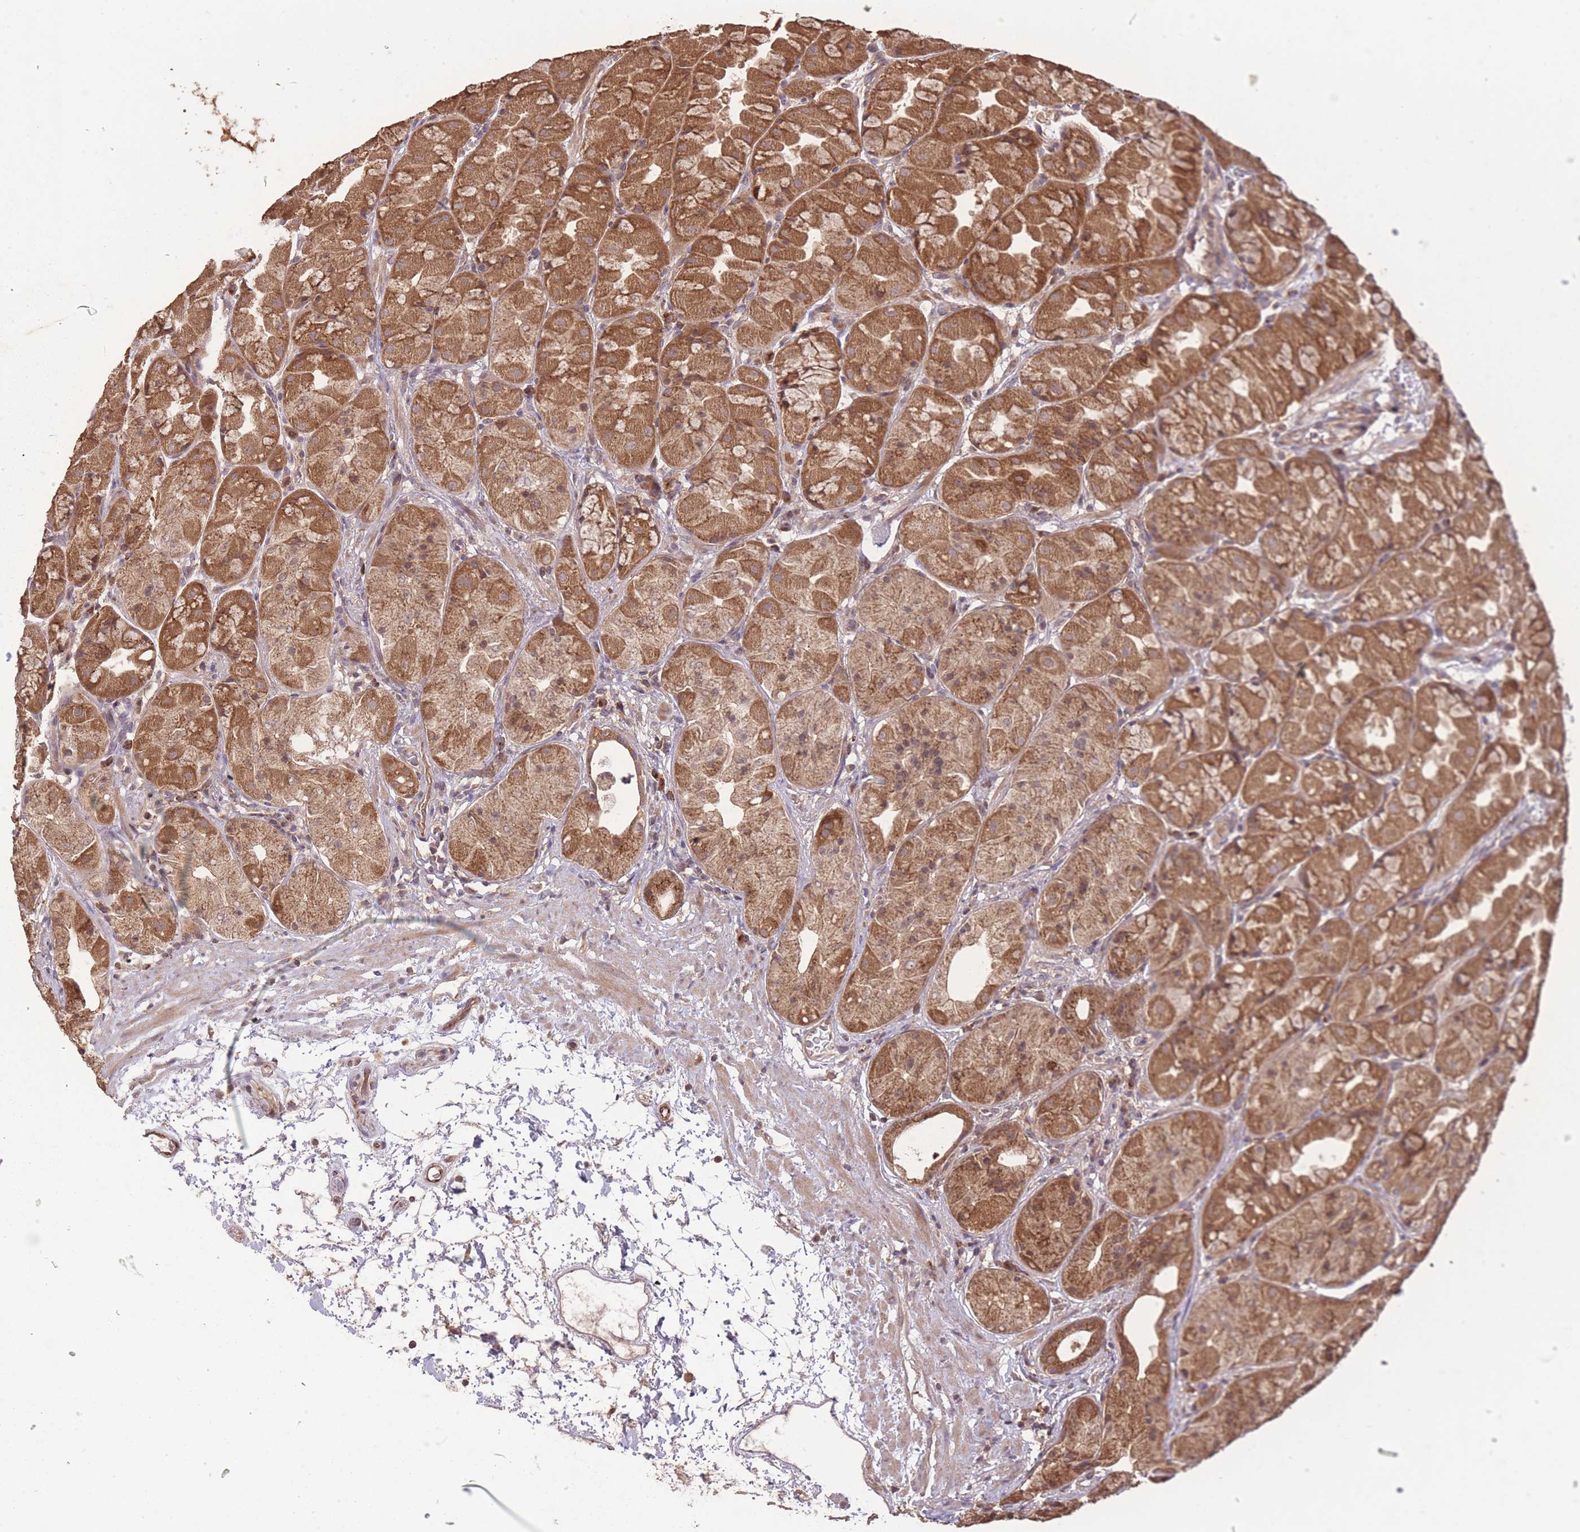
{"staining": {"intensity": "strong", "quantity": ">75%", "location": "cytoplasmic/membranous"}, "tissue": "stomach", "cell_type": "Glandular cells", "image_type": "normal", "snomed": [{"axis": "morphology", "description": "Normal tissue, NOS"}, {"axis": "topography", "description": "Stomach"}], "caption": "Stomach stained with immunohistochemistry (IHC) shows strong cytoplasmic/membranous staining in about >75% of glandular cells.", "gene": "ERBB3", "patient": {"sex": "male", "age": 57}}